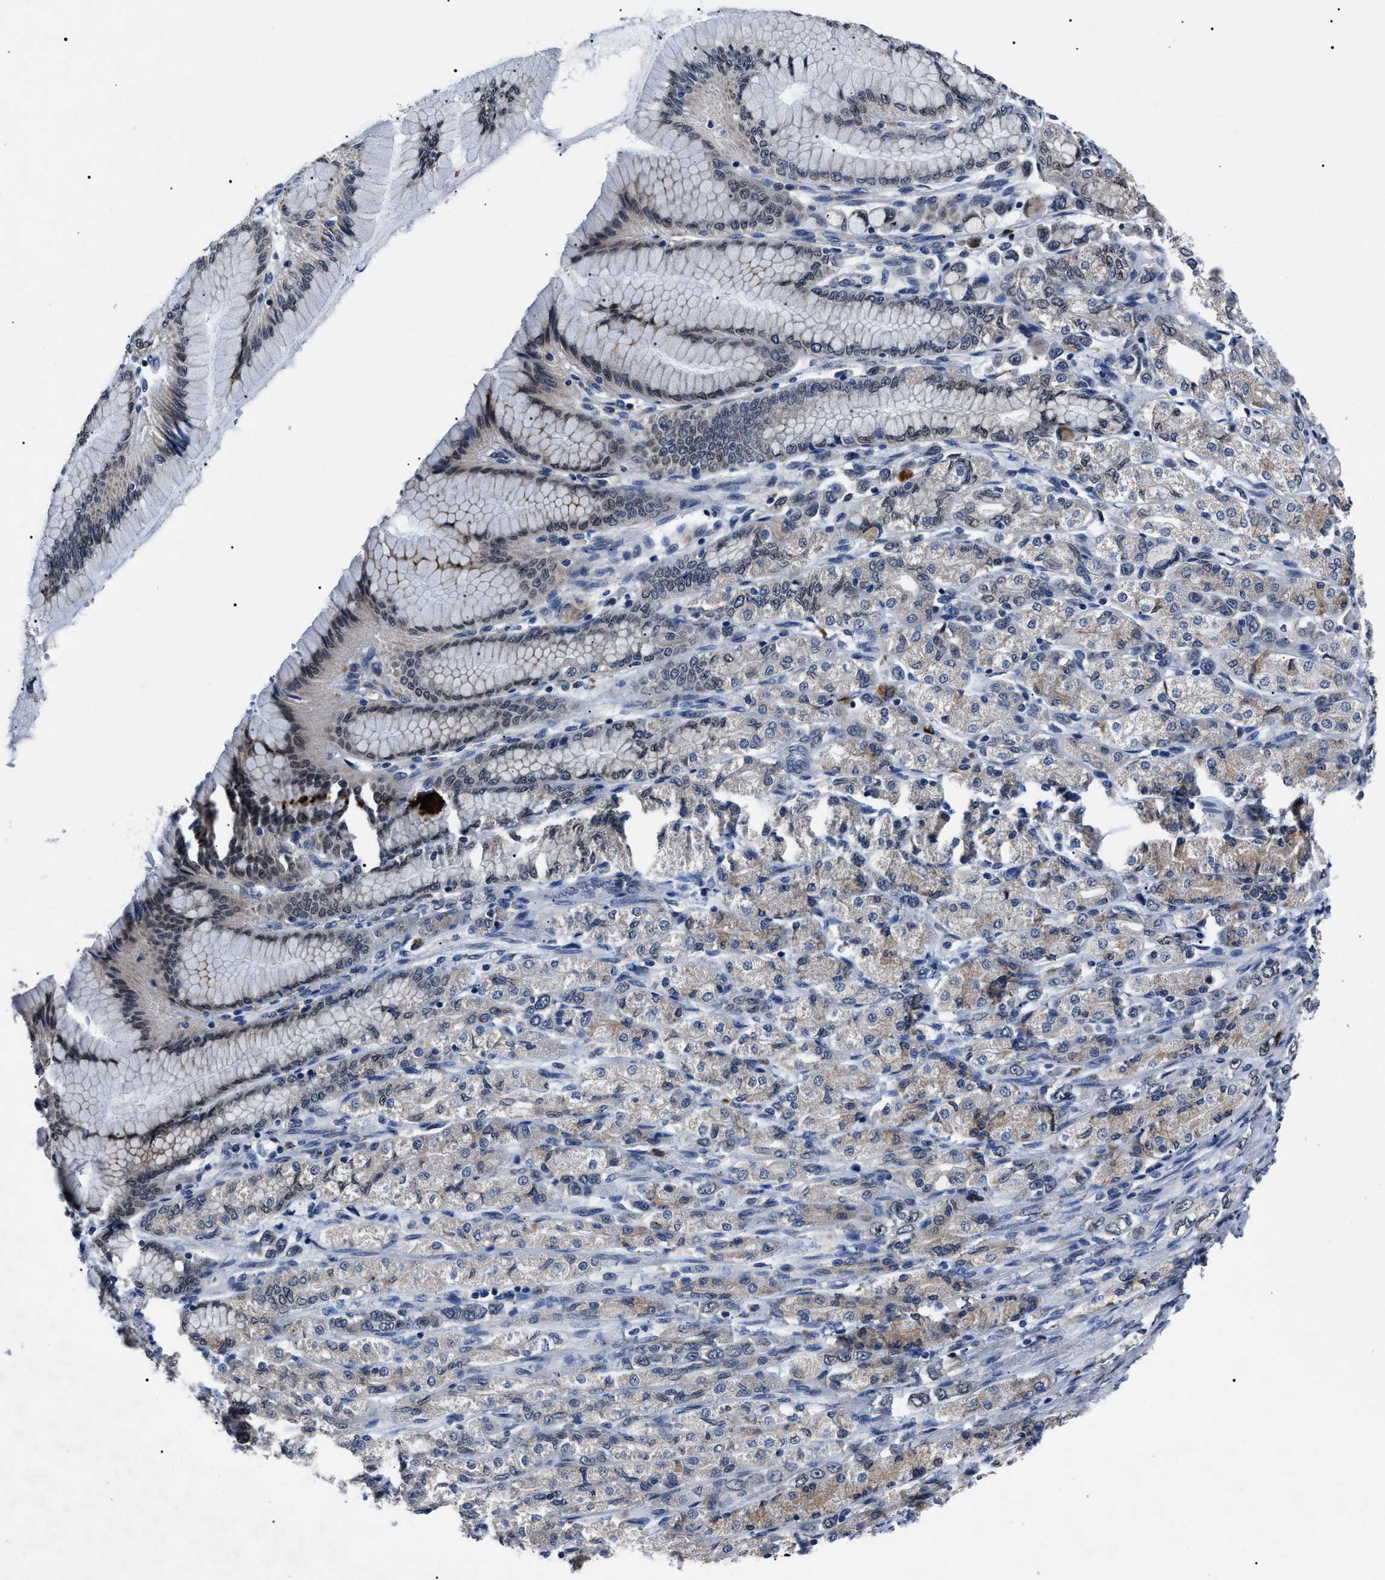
{"staining": {"intensity": "weak", "quantity": "<25%", "location": "cytoplasmic/membranous"}, "tissue": "stomach cancer", "cell_type": "Tumor cells", "image_type": "cancer", "snomed": [{"axis": "morphology", "description": "Adenocarcinoma, NOS"}, {"axis": "topography", "description": "Stomach"}], "caption": "Histopathology image shows no protein staining in tumor cells of stomach cancer (adenocarcinoma) tissue.", "gene": "LRRC14", "patient": {"sex": "female", "age": 65}}